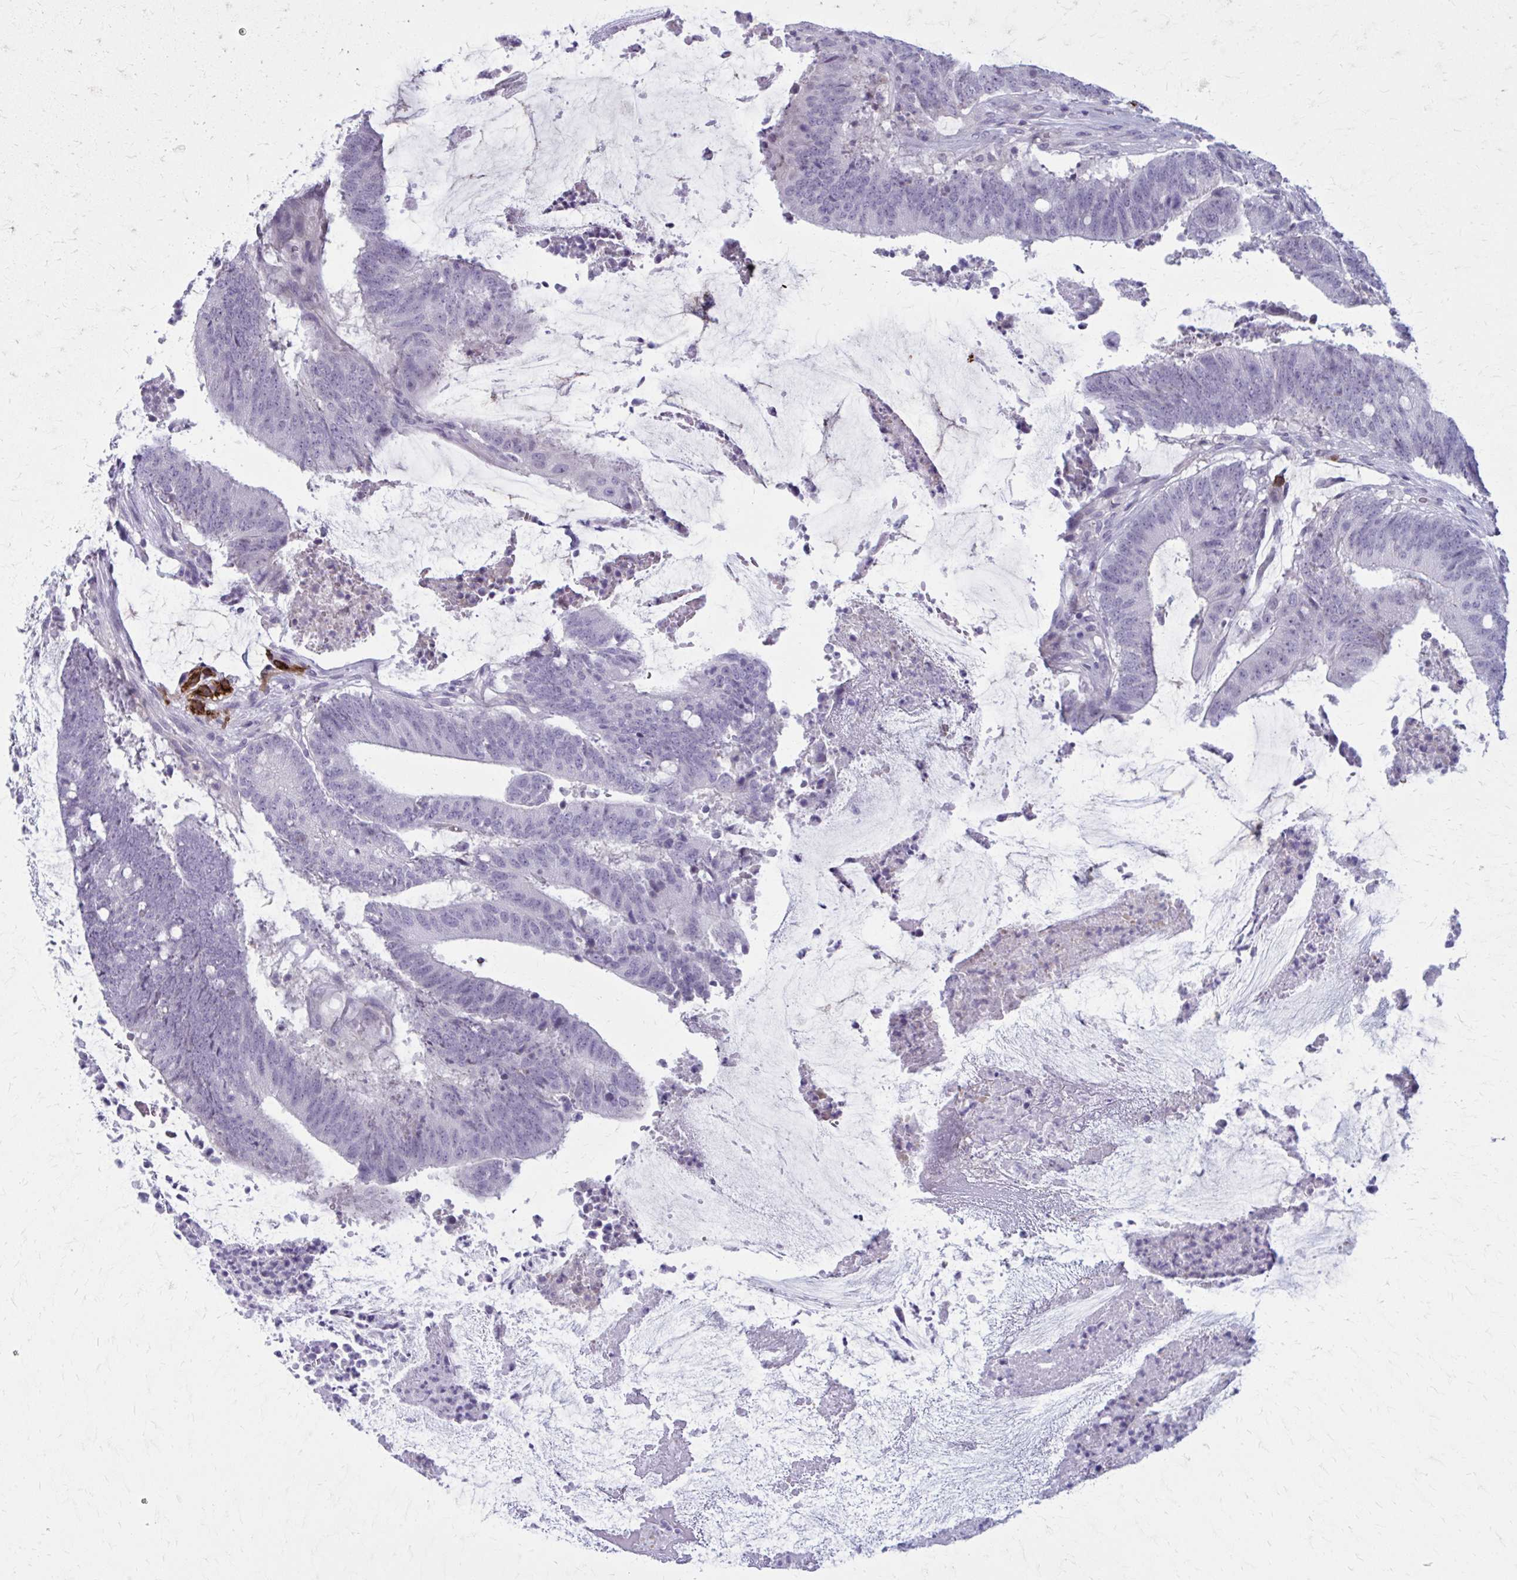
{"staining": {"intensity": "negative", "quantity": "none", "location": "none"}, "tissue": "colorectal cancer", "cell_type": "Tumor cells", "image_type": "cancer", "snomed": [{"axis": "morphology", "description": "Adenocarcinoma, NOS"}, {"axis": "topography", "description": "Colon"}], "caption": "Human colorectal cancer stained for a protein using immunohistochemistry shows no expression in tumor cells.", "gene": "CD38", "patient": {"sex": "female", "age": 43}}